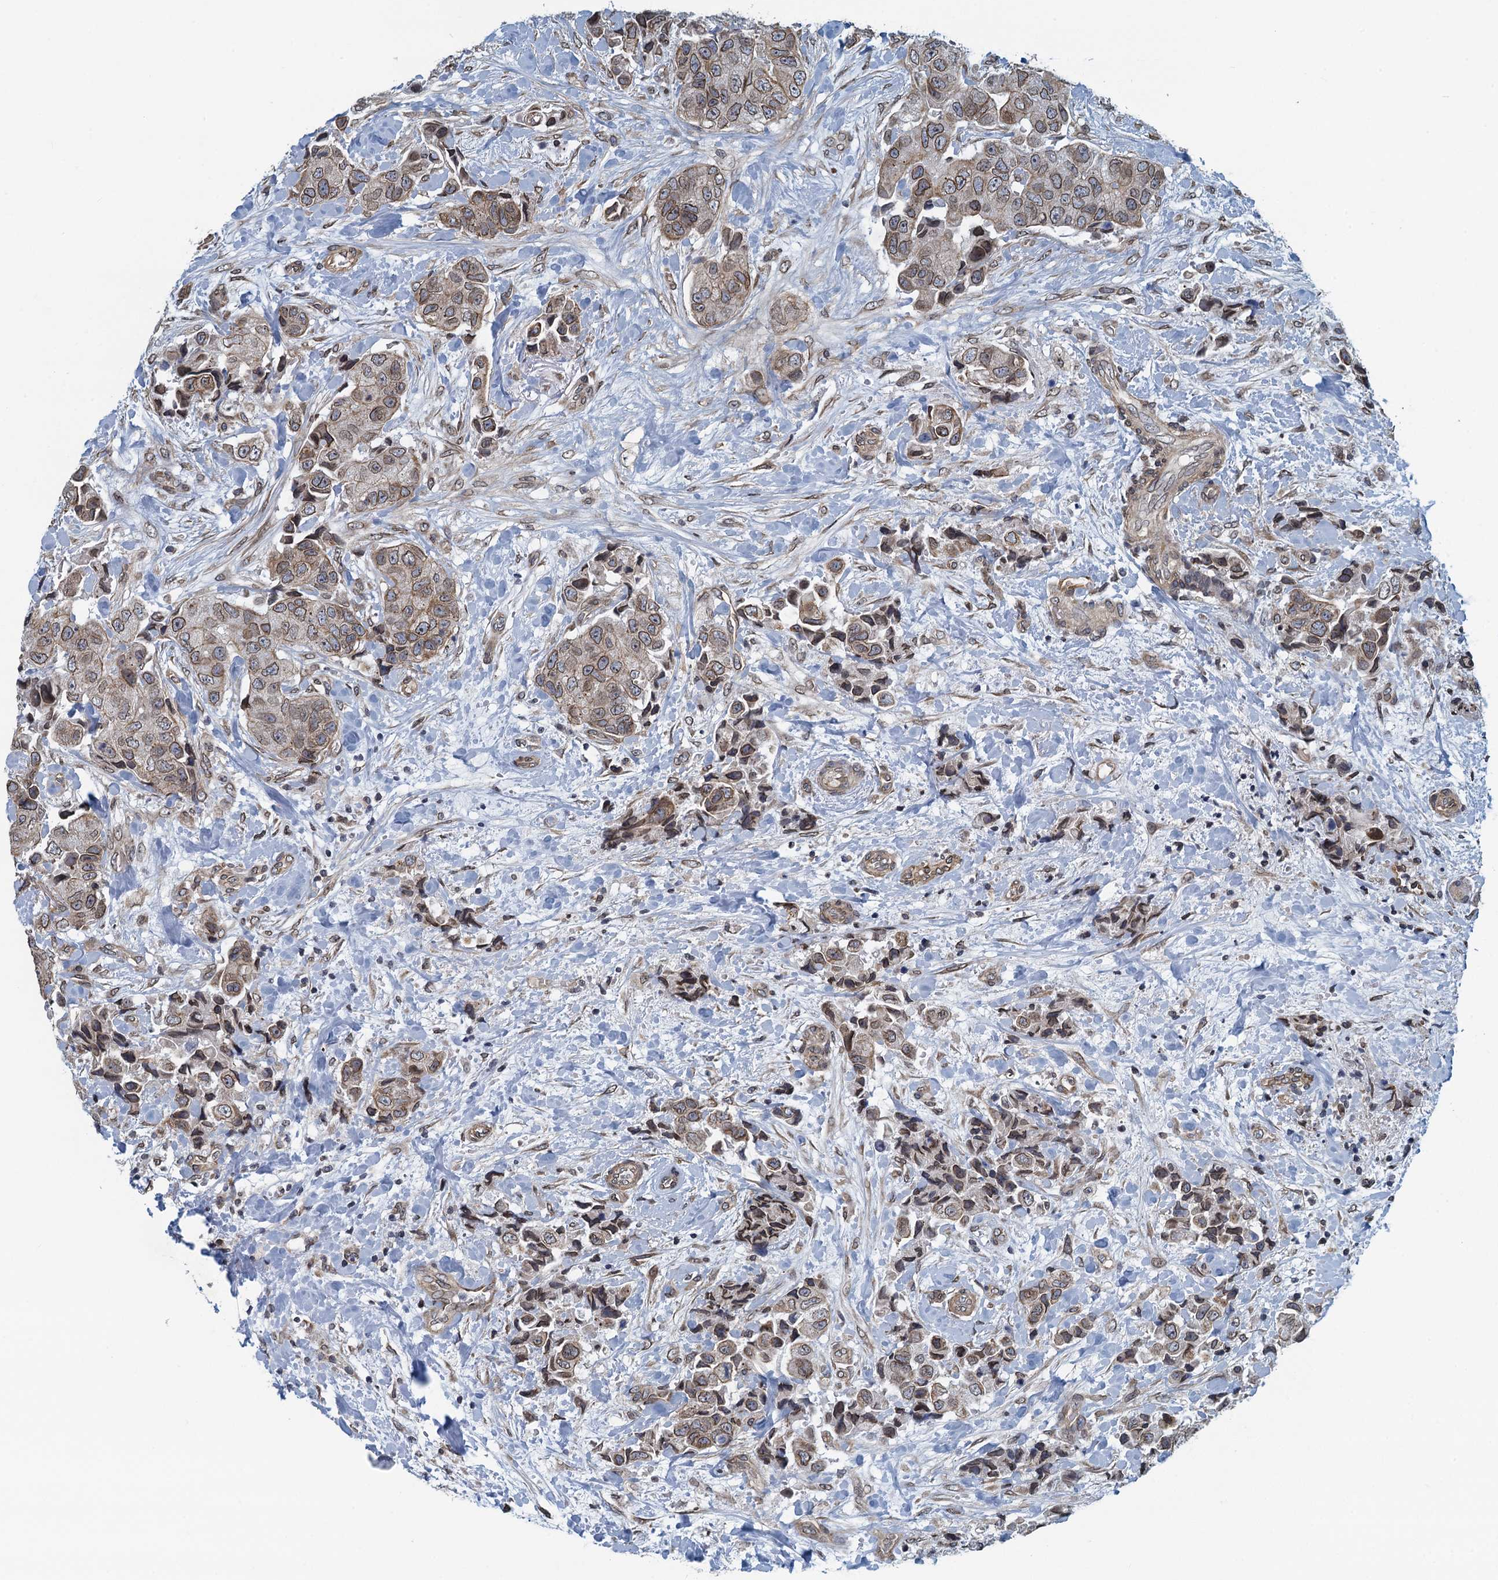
{"staining": {"intensity": "moderate", "quantity": ">75%", "location": "cytoplasmic/membranous,nuclear"}, "tissue": "breast cancer", "cell_type": "Tumor cells", "image_type": "cancer", "snomed": [{"axis": "morphology", "description": "Normal tissue, NOS"}, {"axis": "morphology", "description": "Duct carcinoma"}, {"axis": "topography", "description": "Breast"}], "caption": "Immunohistochemistry of human breast intraductal carcinoma demonstrates medium levels of moderate cytoplasmic/membranous and nuclear expression in approximately >75% of tumor cells.", "gene": "CCDC34", "patient": {"sex": "female", "age": 62}}